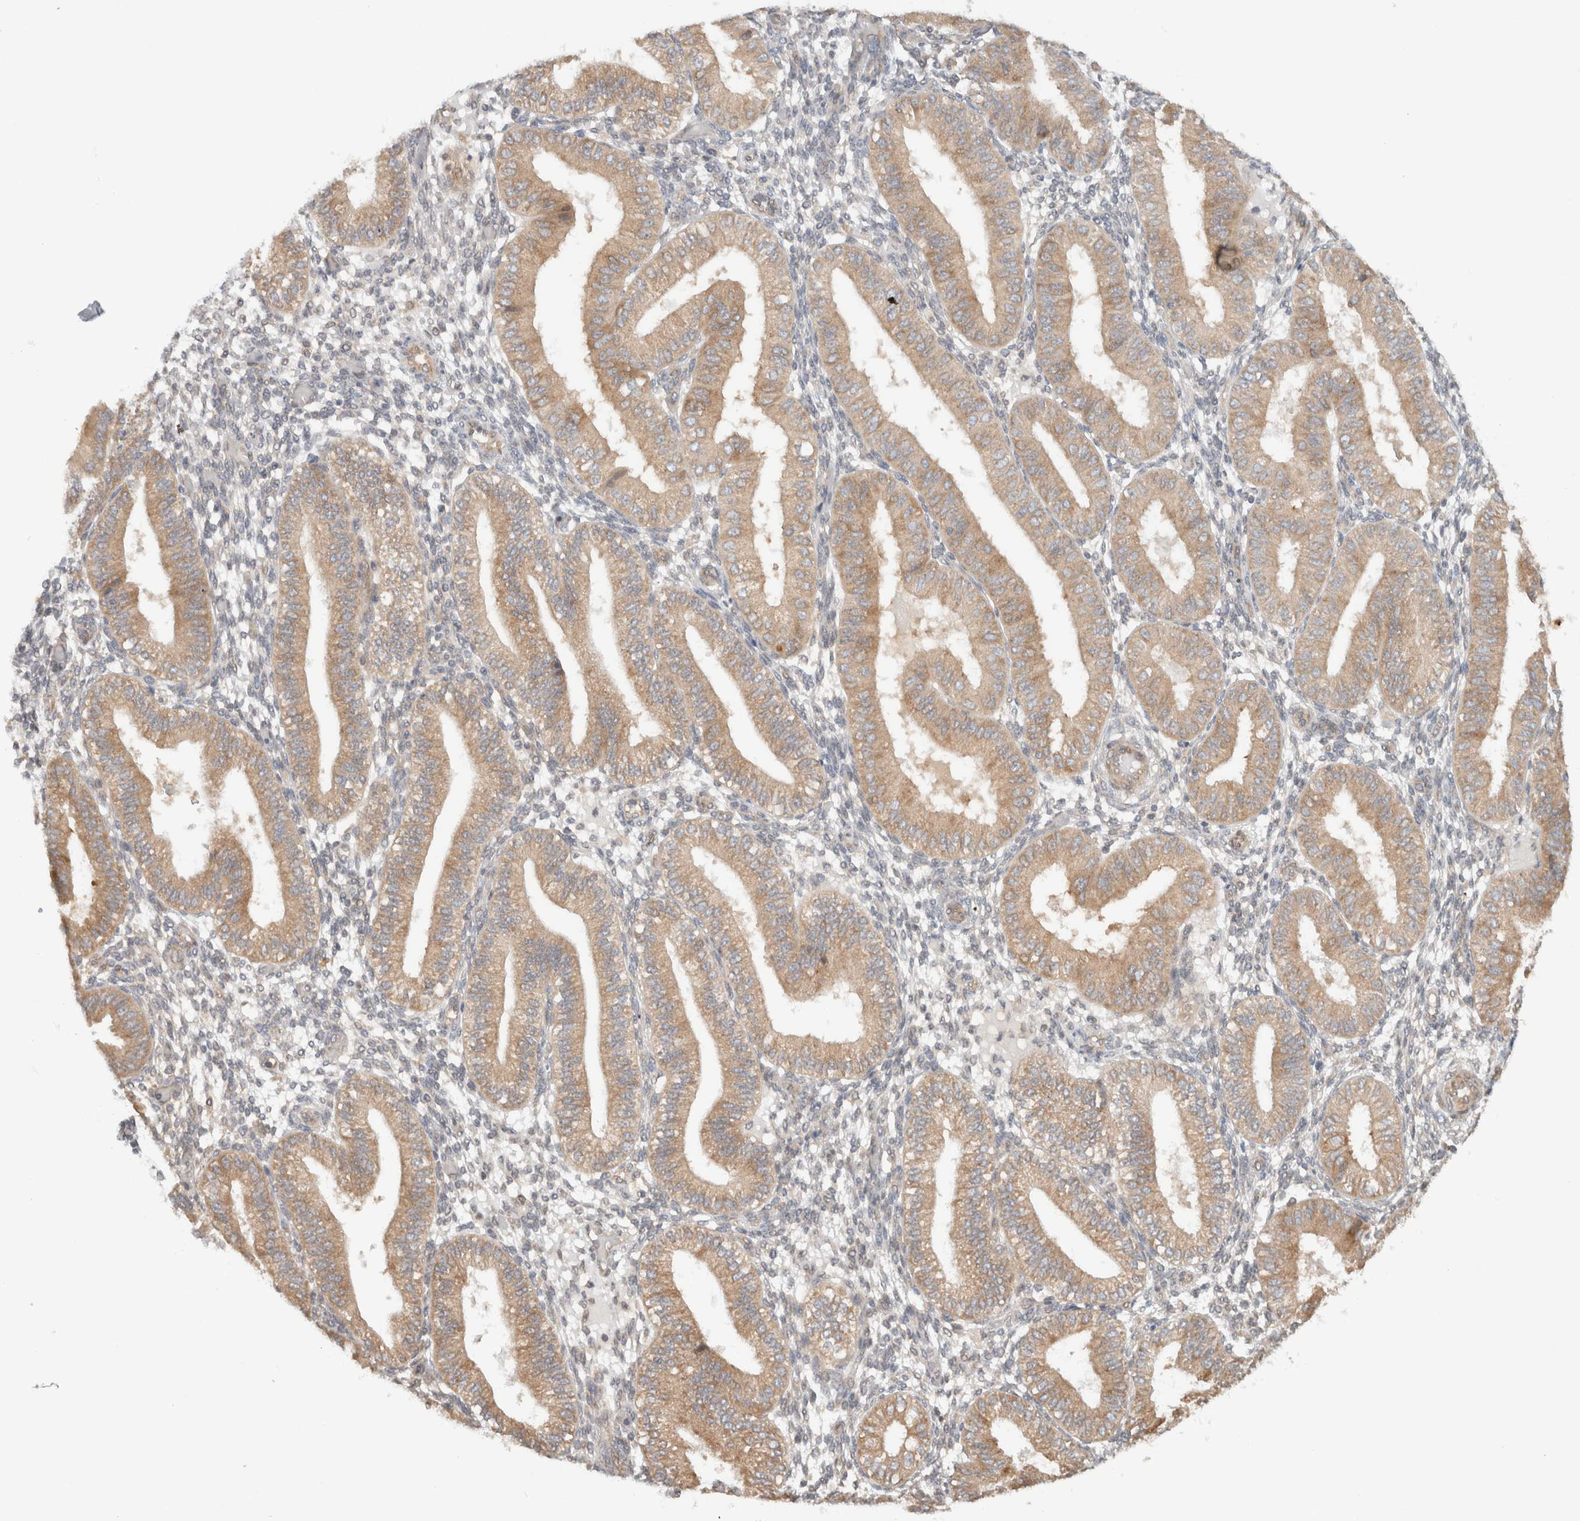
{"staining": {"intensity": "weak", "quantity": "25%-75%", "location": "cytoplasmic/membranous"}, "tissue": "endometrium", "cell_type": "Cells in endometrial stroma", "image_type": "normal", "snomed": [{"axis": "morphology", "description": "Normal tissue, NOS"}, {"axis": "topography", "description": "Endometrium"}], "caption": "Immunohistochemistry (IHC) of unremarkable endometrium shows low levels of weak cytoplasmic/membranous positivity in approximately 25%-75% of cells in endometrial stroma. (DAB IHC with brightfield microscopy, high magnification).", "gene": "ARFGEF2", "patient": {"sex": "female", "age": 39}}